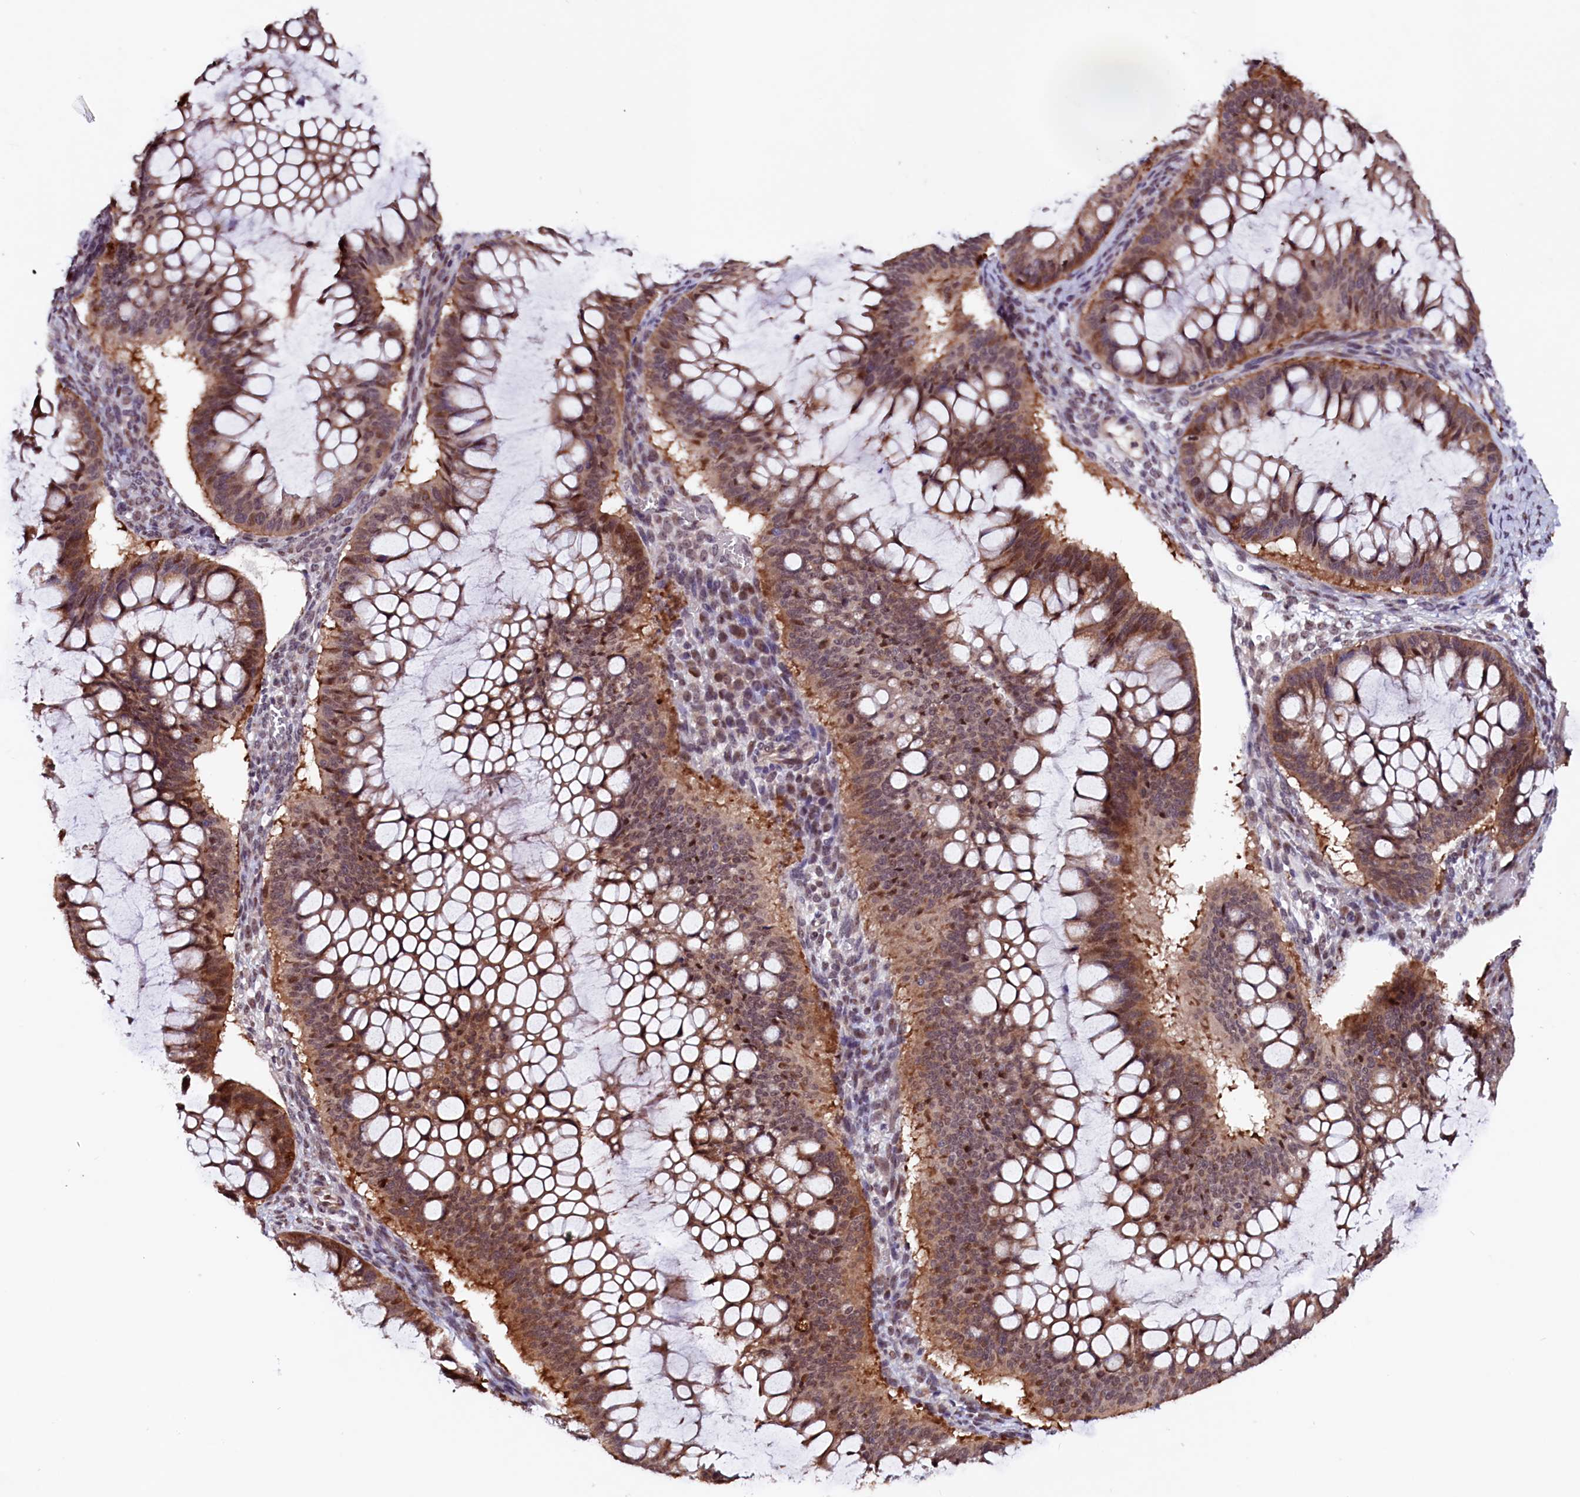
{"staining": {"intensity": "moderate", "quantity": ">75%", "location": "cytoplasmic/membranous,nuclear"}, "tissue": "ovarian cancer", "cell_type": "Tumor cells", "image_type": "cancer", "snomed": [{"axis": "morphology", "description": "Cystadenocarcinoma, mucinous, NOS"}, {"axis": "topography", "description": "Ovary"}], "caption": "The image exhibits staining of ovarian mucinous cystadenocarcinoma, revealing moderate cytoplasmic/membranous and nuclear protein positivity (brown color) within tumor cells.", "gene": "RNMT", "patient": {"sex": "female", "age": 73}}